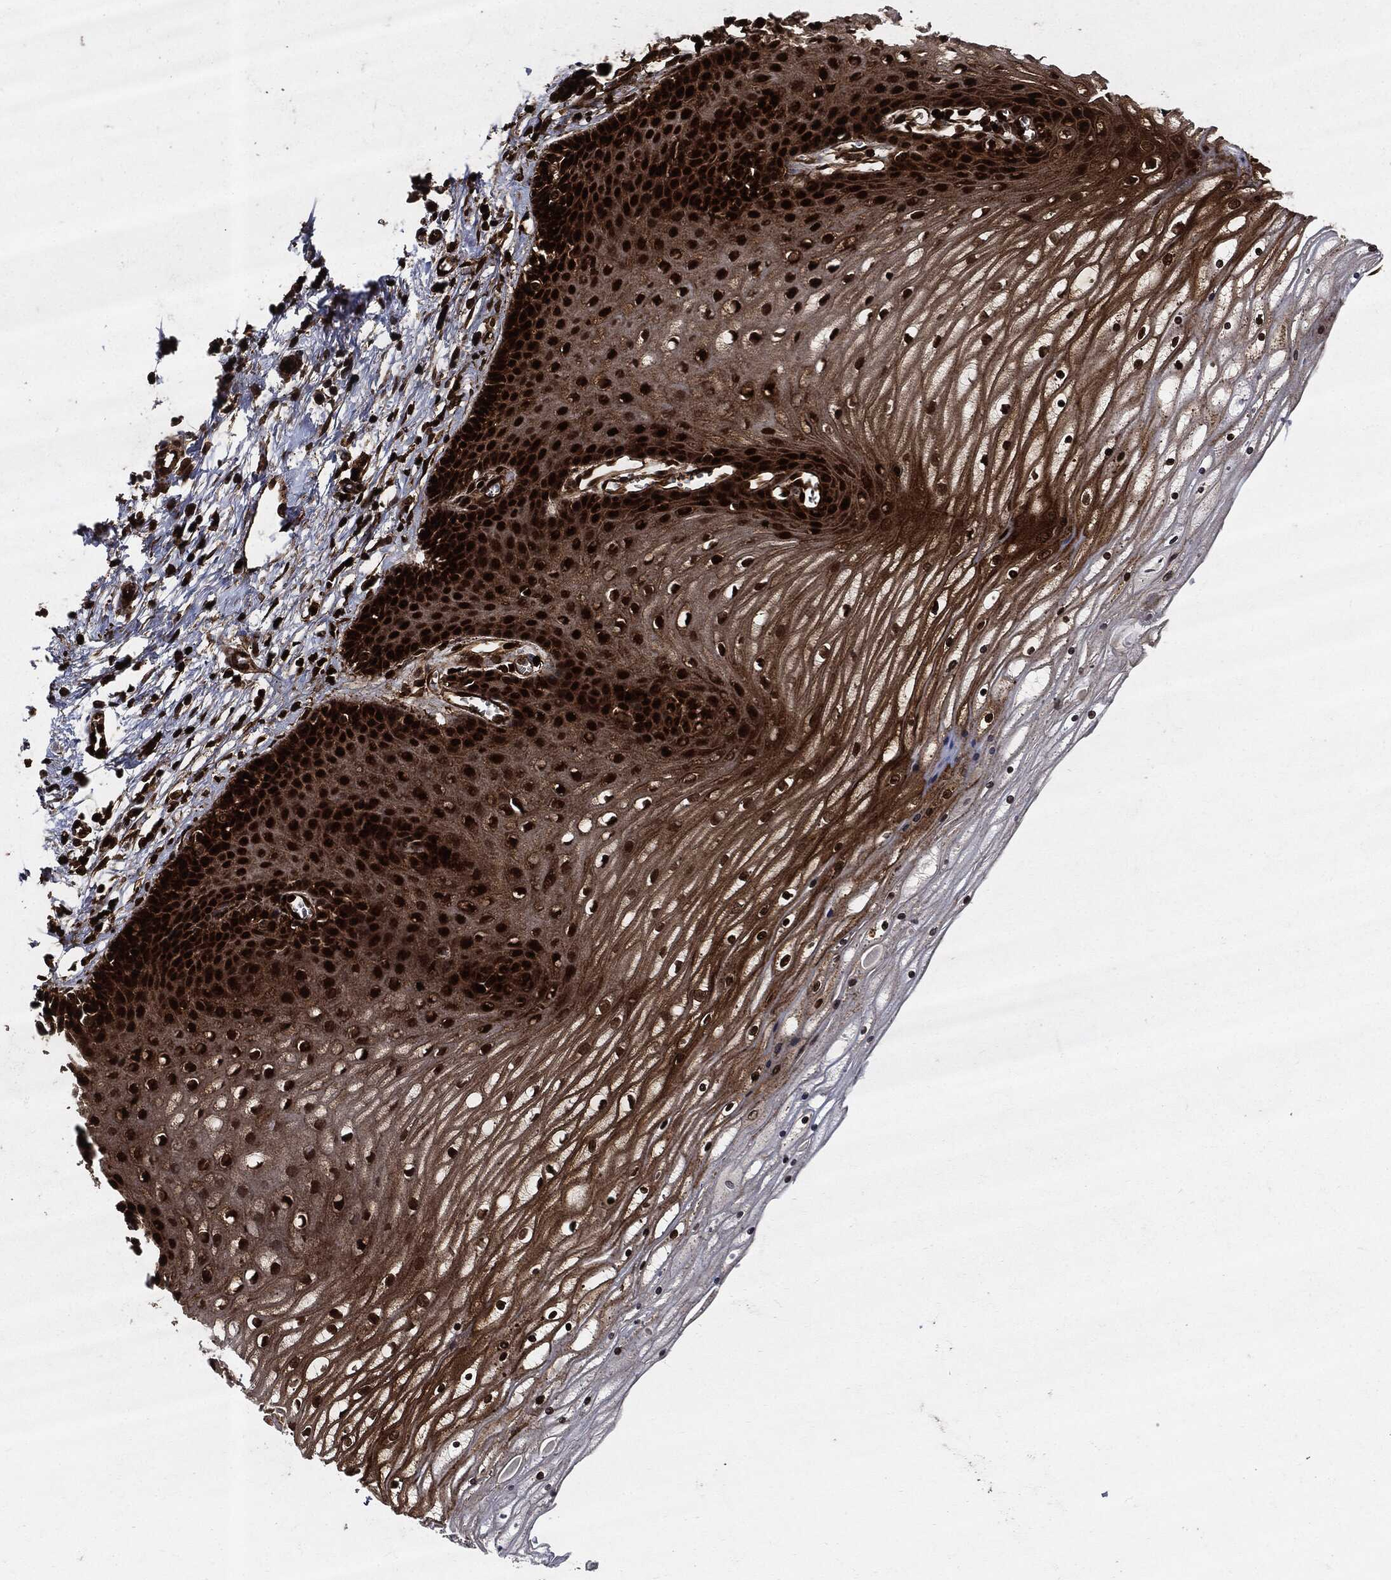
{"staining": {"intensity": "strong", "quantity": ">75%", "location": "cytoplasmic/membranous,nuclear"}, "tissue": "cervix", "cell_type": "Glandular cells", "image_type": "normal", "snomed": [{"axis": "morphology", "description": "Normal tissue, NOS"}, {"axis": "topography", "description": "Cervix"}], "caption": "Immunohistochemistry histopathology image of unremarkable cervix: human cervix stained using IHC demonstrates high levels of strong protein expression localized specifically in the cytoplasmic/membranous,nuclear of glandular cells, appearing as a cytoplasmic/membranous,nuclear brown color.", "gene": "YWHAB", "patient": {"sex": "female", "age": 35}}